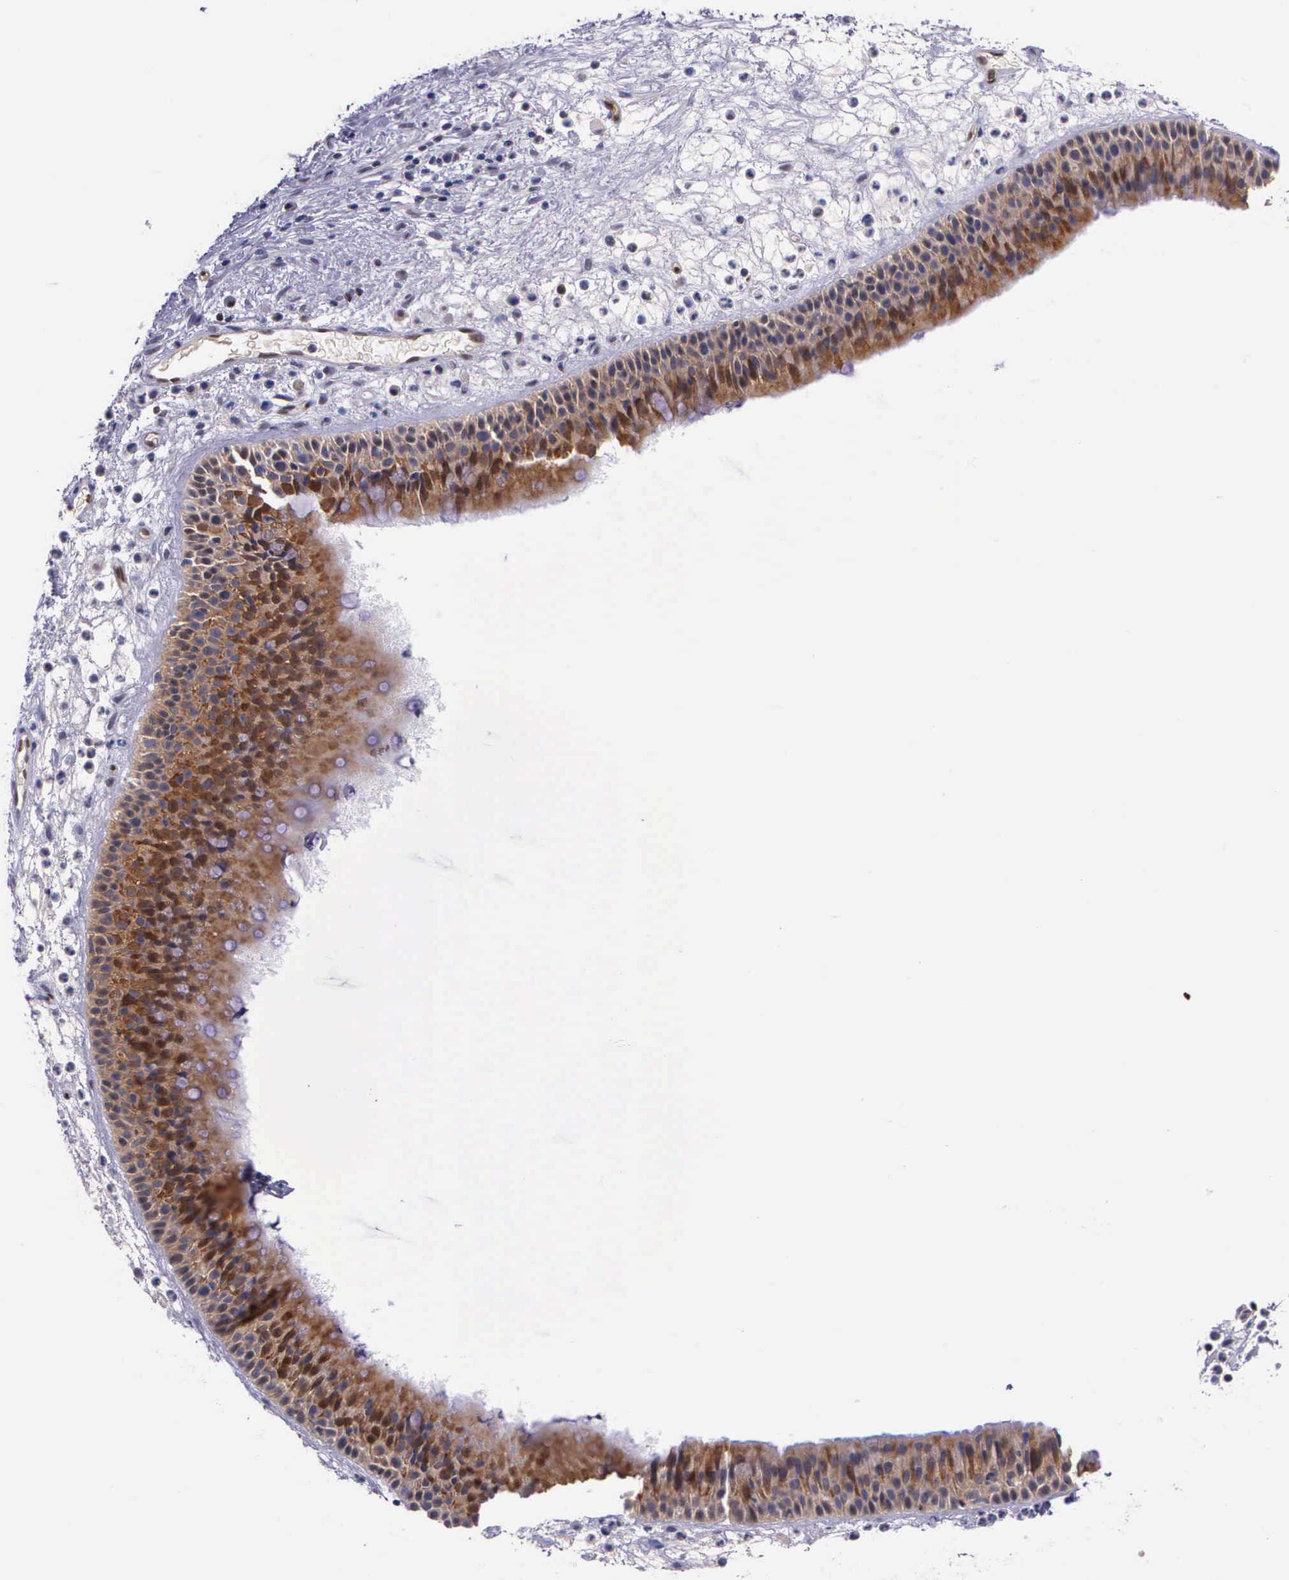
{"staining": {"intensity": "strong", "quantity": ">75%", "location": "cytoplasmic/membranous"}, "tissue": "nasopharynx", "cell_type": "Respiratory epithelial cells", "image_type": "normal", "snomed": [{"axis": "morphology", "description": "Normal tissue, NOS"}, {"axis": "topography", "description": "Nasopharynx"}], "caption": "Immunohistochemistry staining of normal nasopharynx, which shows high levels of strong cytoplasmic/membranous staining in about >75% of respiratory epithelial cells indicating strong cytoplasmic/membranous protein positivity. The staining was performed using DAB (3,3'-diaminobenzidine) (brown) for protein detection and nuclei were counterstained in hematoxylin (blue).", "gene": "GMPR2", "patient": {"sex": "male", "age": 63}}